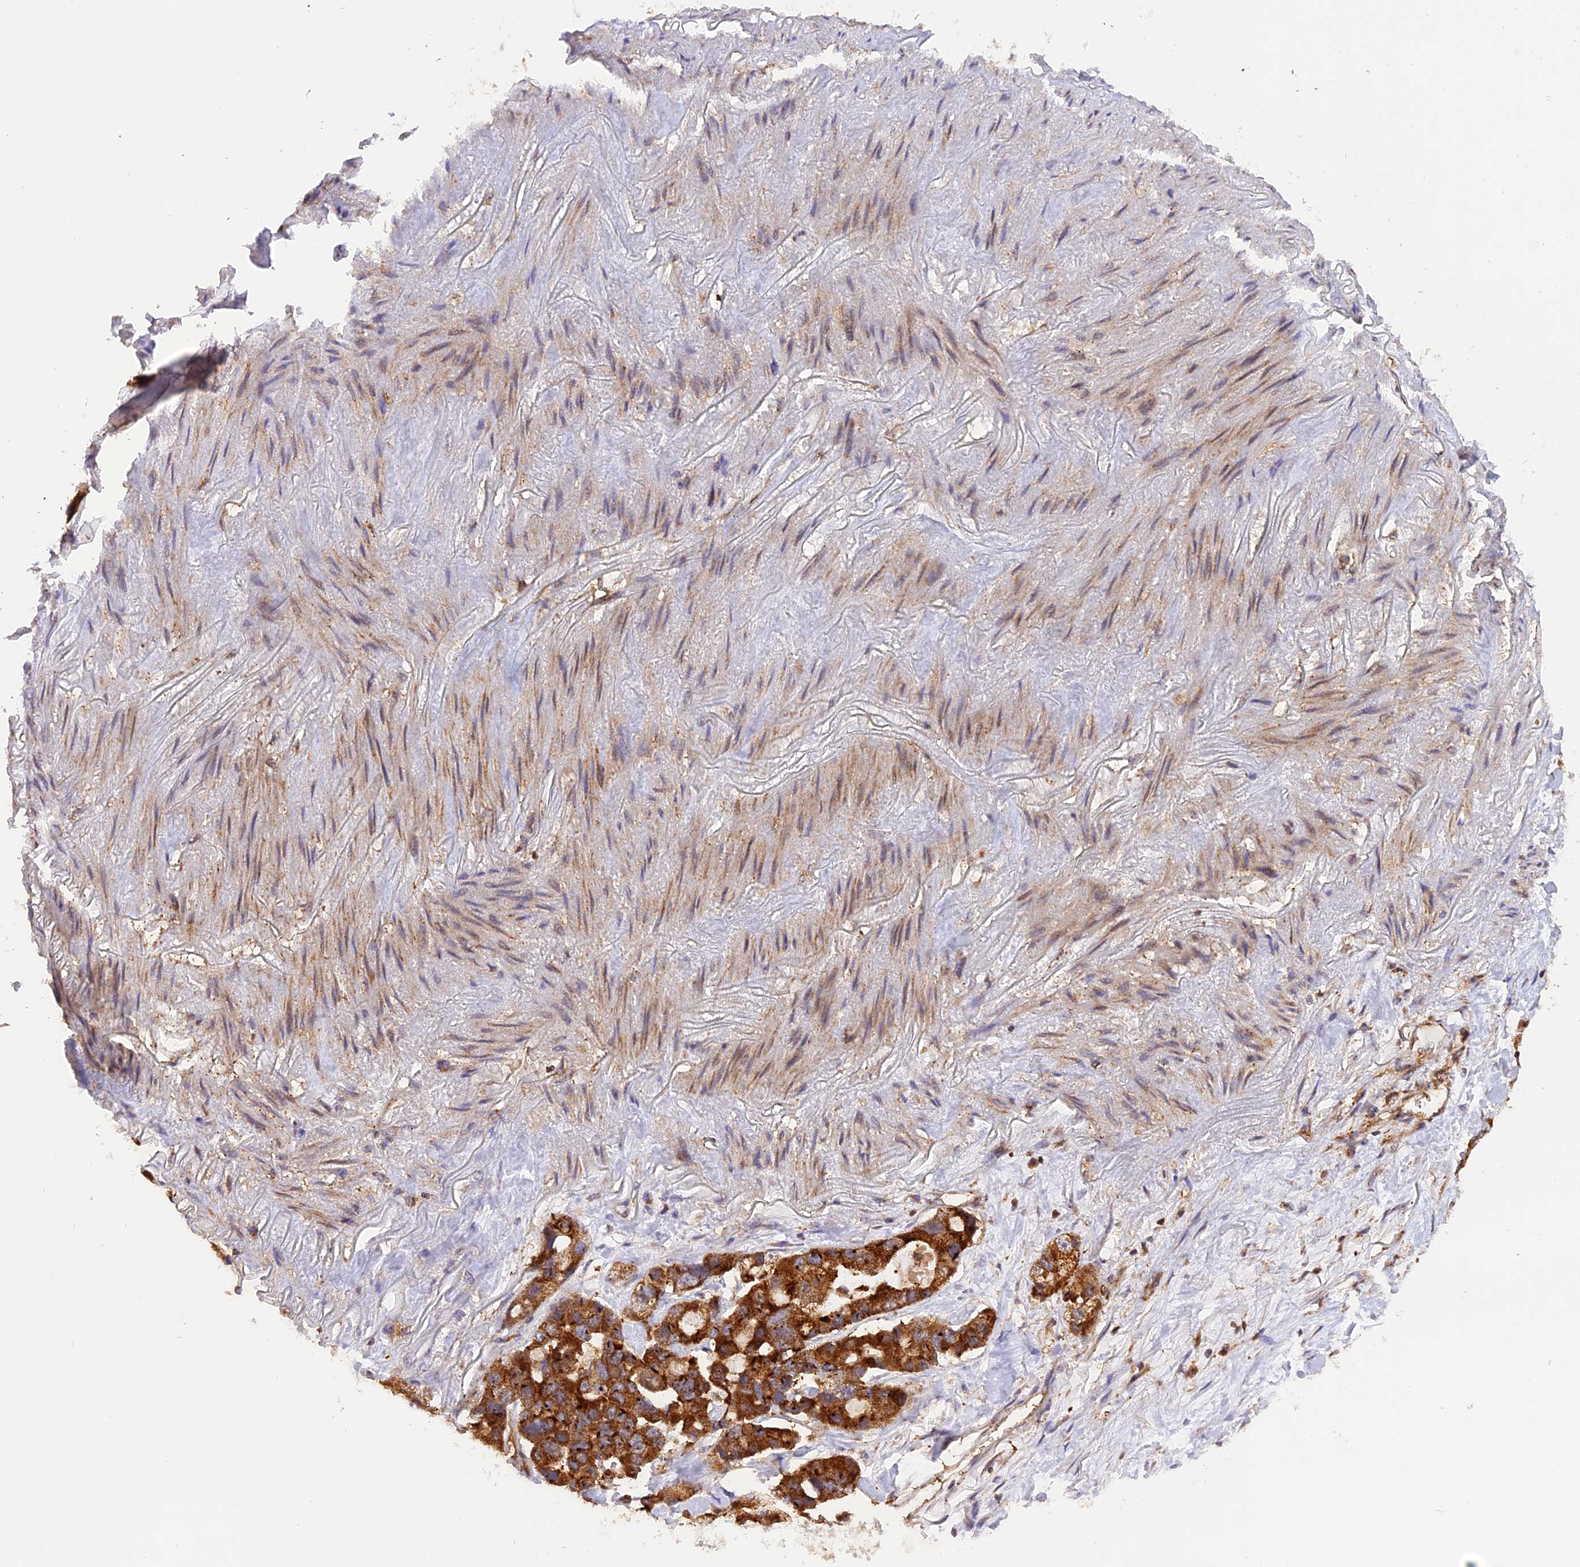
{"staining": {"intensity": "strong", "quantity": ">75%", "location": "cytoplasmic/membranous"}, "tissue": "lung cancer", "cell_type": "Tumor cells", "image_type": "cancer", "snomed": [{"axis": "morphology", "description": "Adenocarcinoma, NOS"}, {"axis": "topography", "description": "Lung"}], "caption": "This is a micrograph of immunohistochemistry staining of adenocarcinoma (lung), which shows strong positivity in the cytoplasmic/membranous of tumor cells.", "gene": "PEX3", "patient": {"sex": "female", "age": 54}}